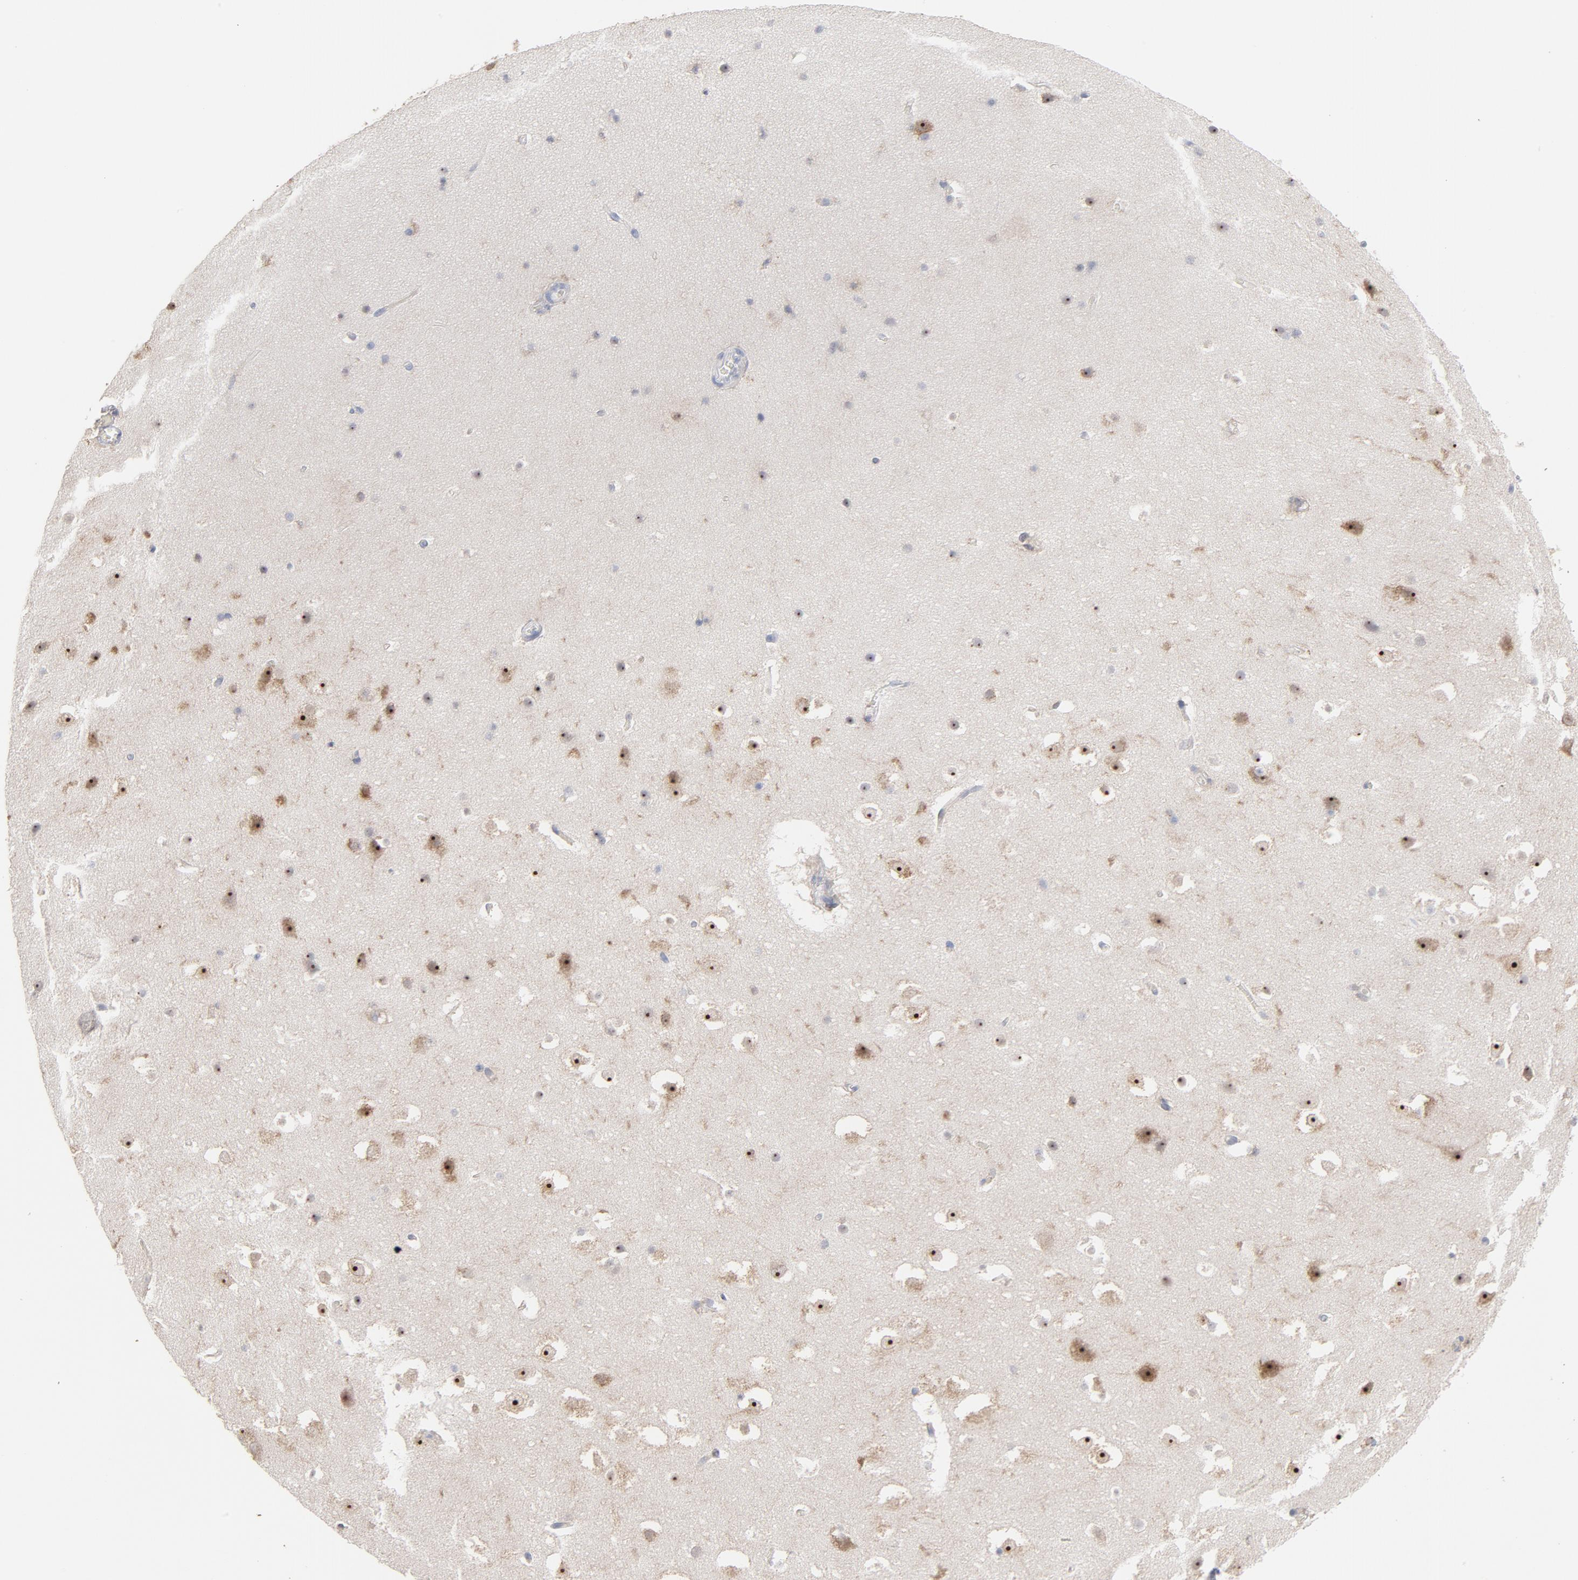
{"staining": {"intensity": "negative", "quantity": "none", "location": "none"}, "tissue": "hippocampus", "cell_type": "Glial cells", "image_type": "normal", "snomed": [{"axis": "morphology", "description": "Normal tissue, NOS"}, {"axis": "topography", "description": "Hippocampus"}], "caption": "The IHC micrograph has no significant staining in glial cells of hippocampus.", "gene": "PNMA1", "patient": {"sex": "male", "age": 45}}